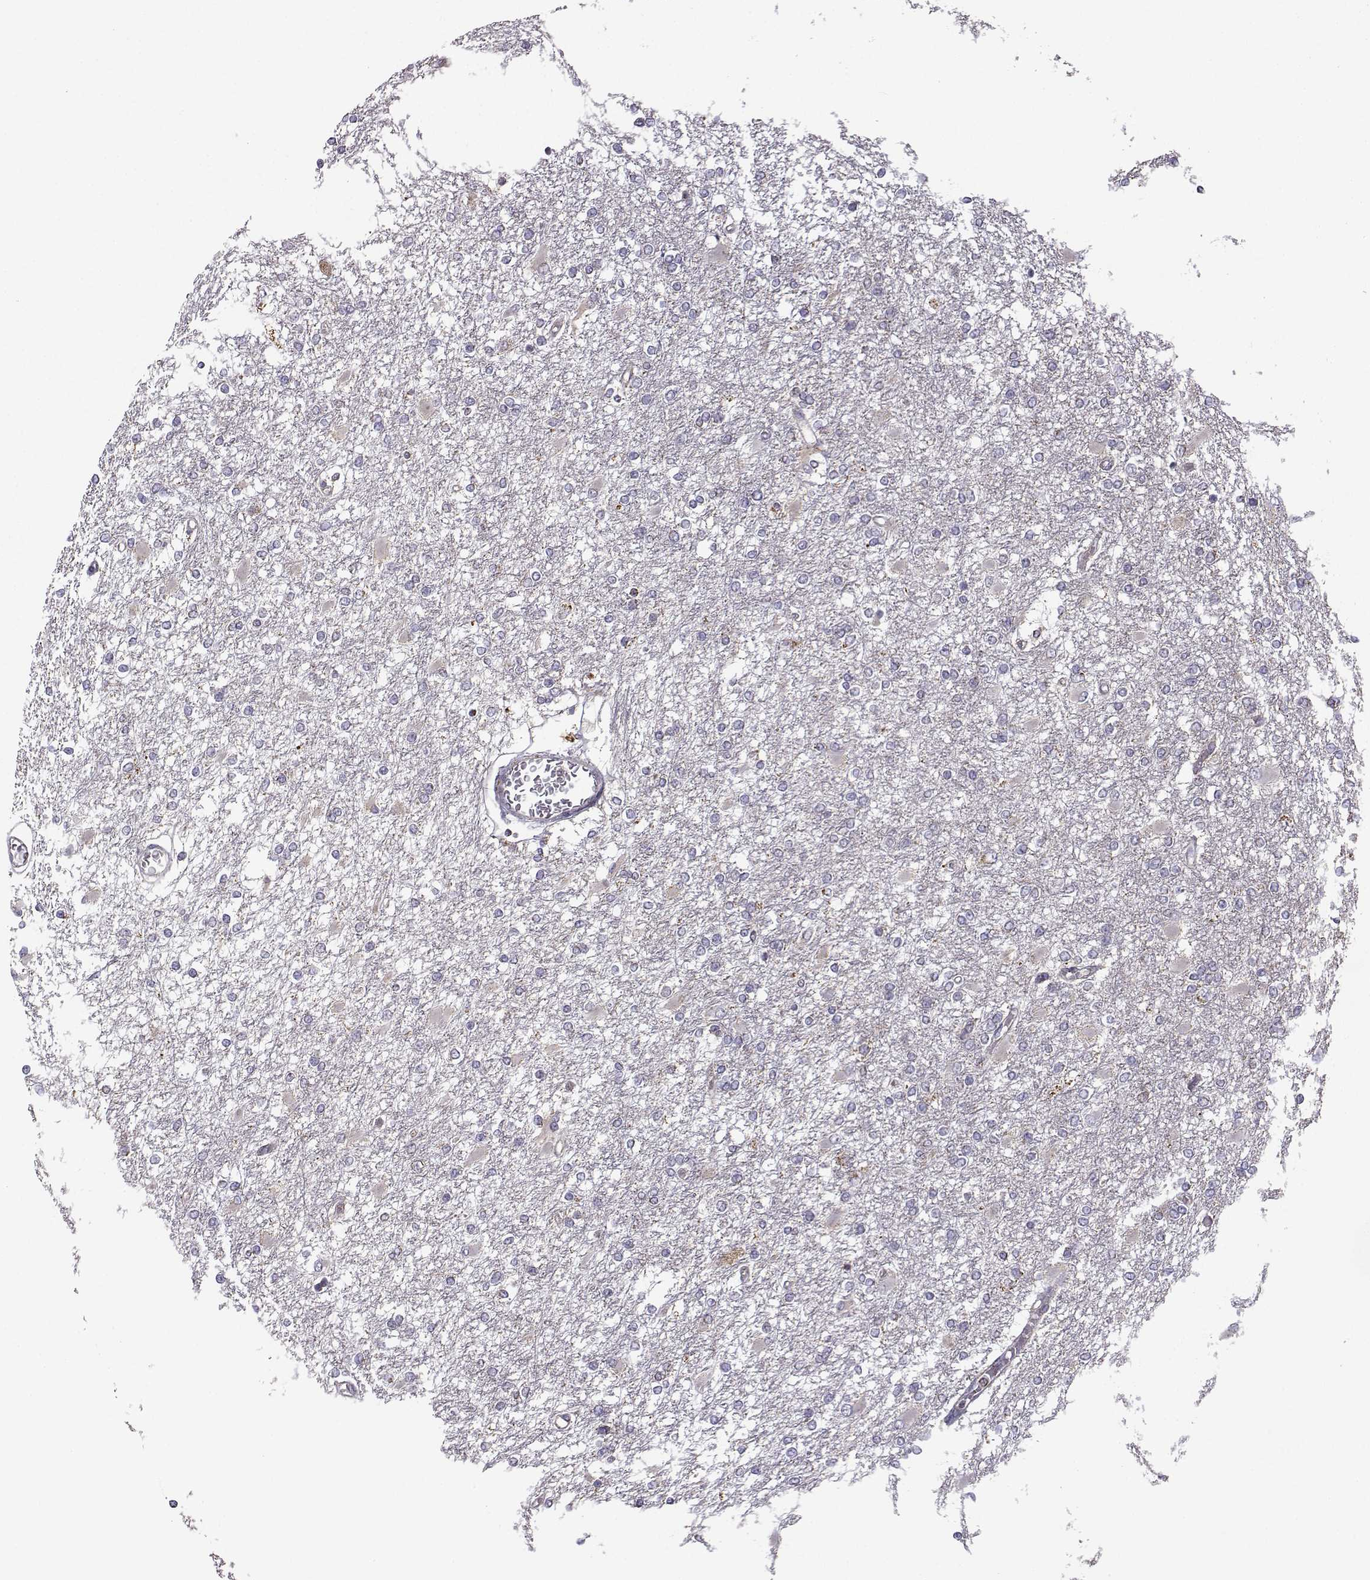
{"staining": {"intensity": "negative", "quantity": "none", "location": "none"}, "tissue": "glioma", "cell_type": "Tumor cells", "image_type": "cancer", "snomed": [{"axis": "morphology", "description": "Glioma, malignant, High grade"}, {"axis": "topography", "description": "Cerebral cortex"}], "caption": "Immunohistochemistry (IHC) micrograph of malignant high-grade glioma stained for a protein (brown), which demonstrates no positivity in tumor cells. The staining was performed using DAB (3,3'-diaminobenzidine) to visualize the protein expression in brown, while the nuclei were stained in blue with hematoxylin (Magnification: 20x).", "gene": "NECAB3", "patient": {"sex": "male", "age": 79}}